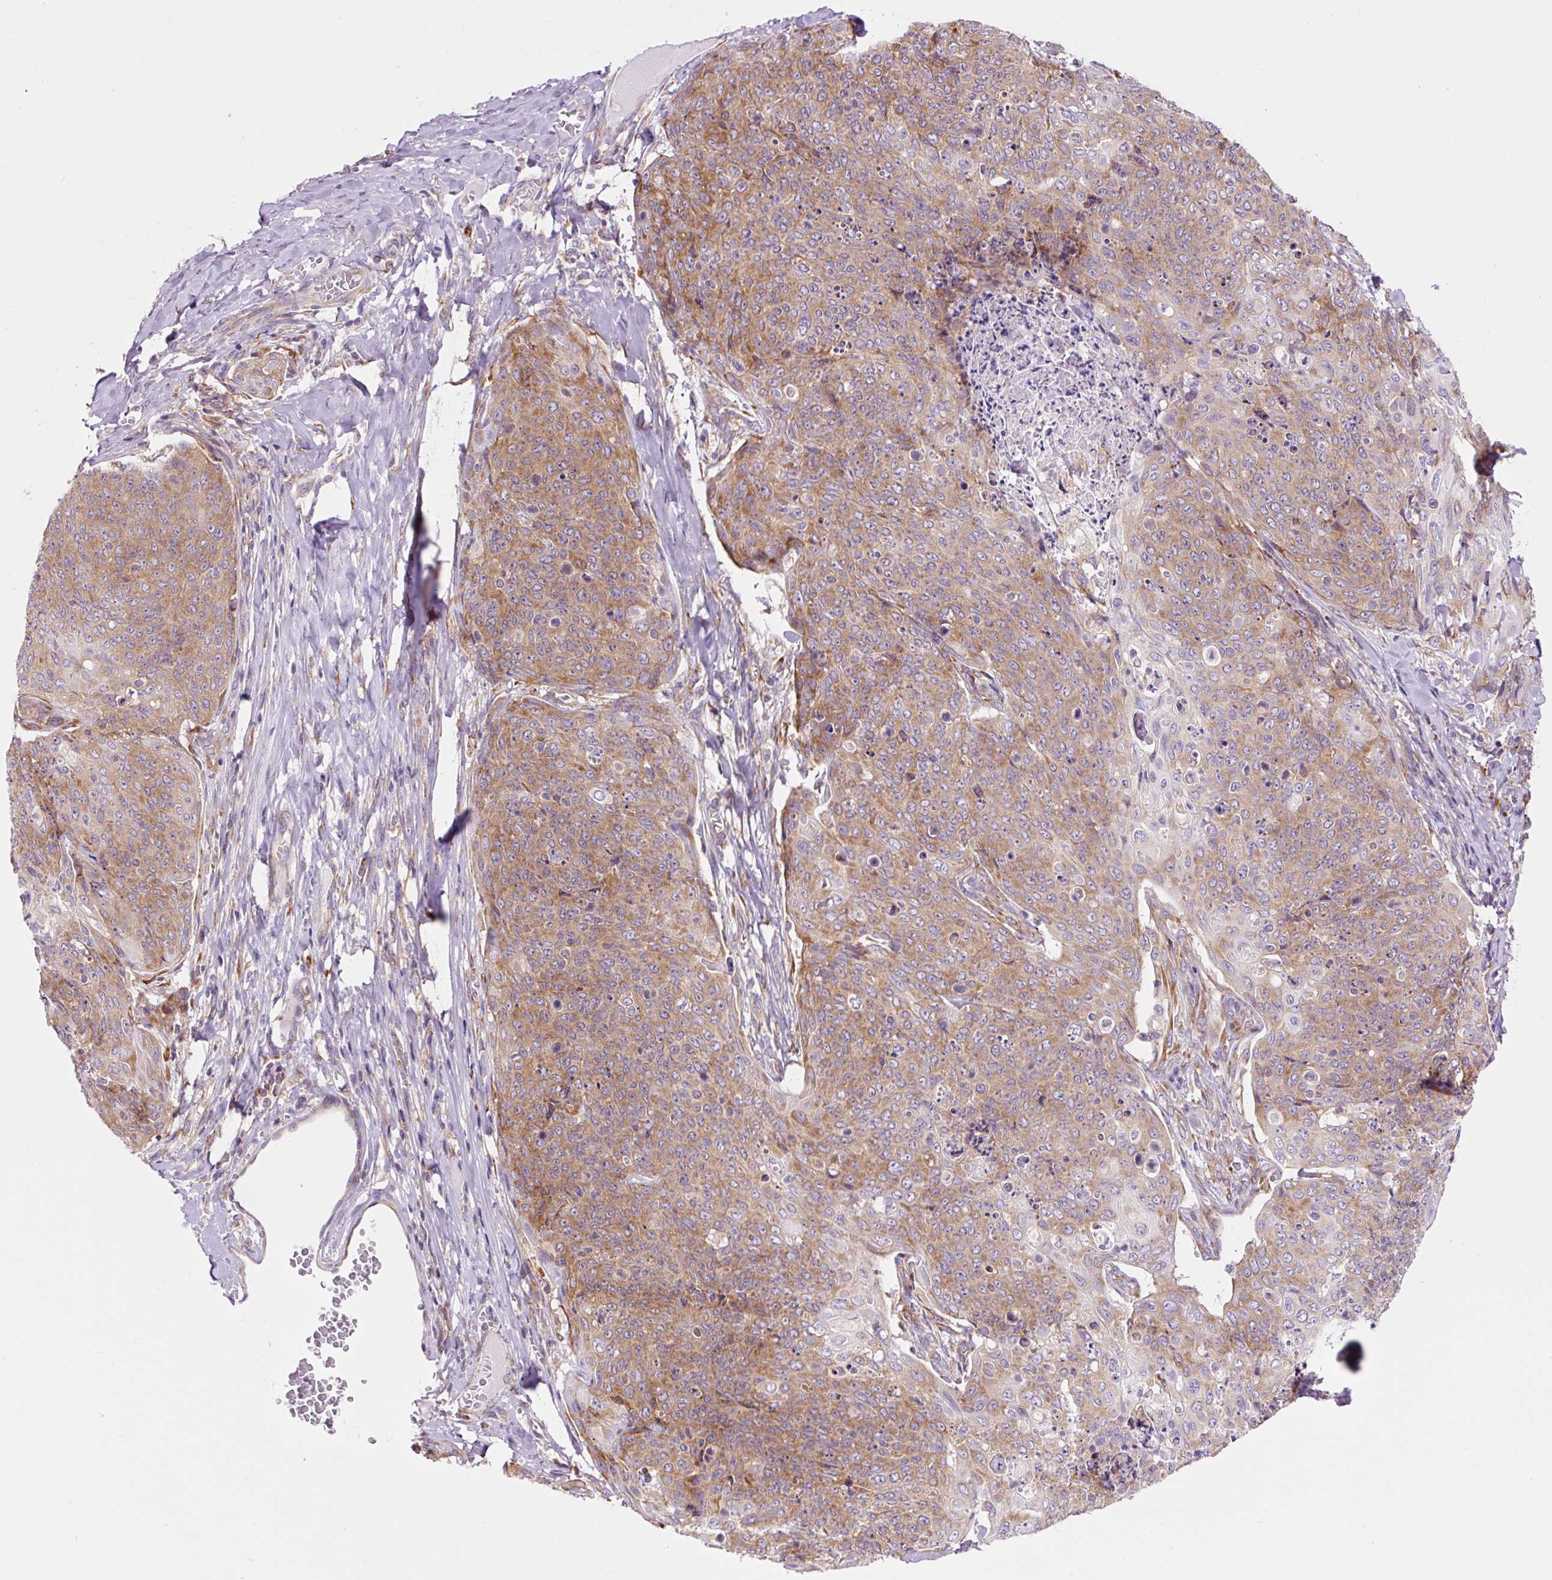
{"staining": {"intensity": "moderate", "quantity": ">75%", "location": "cytoplasmic/membranous"}, "tissue": "skin cancer", "cell_type": "Tumor cells", "image_type": "cancer", "snomed": [{"axis": "morphology", "description": "Squamous cell carcinoma, NOS"}, {"axis": "topography", "description": "Skin"}, {"axis": "topography", "description": "Vulva"}], "caption": "IHC micrograph of squamous cell carcinoma (skin) stained for a protein (brown), which shows medium levels of moderate cytoplasmic/membranous staining in approximately >75% of tumor cells.", "gene": "RPL41", "patient": {"sex": "female", "age": 85}}